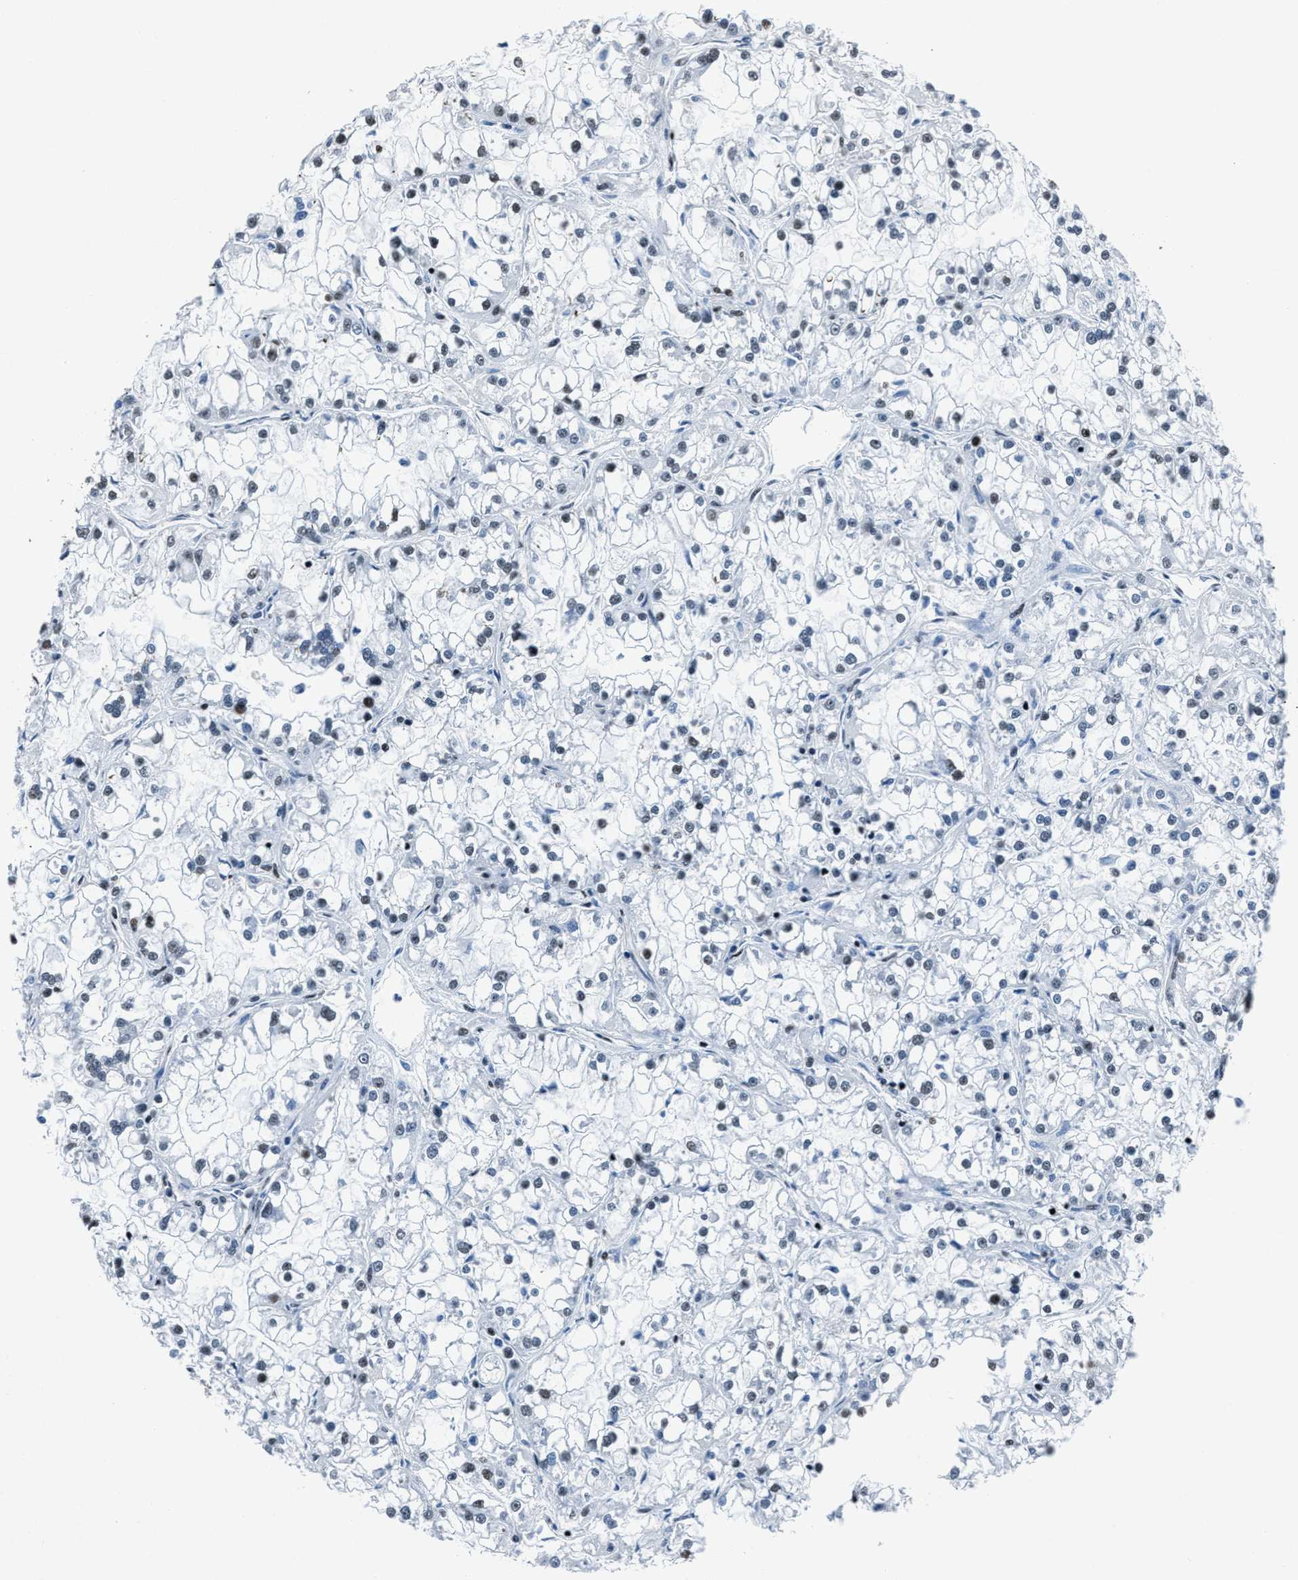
{"staining": {"intensity": "weak", "quantity": "<25%", "location": "nuclear"}, "tissue": "renal cancer", "cell_type": "Tumor cells", "image_type": "cancer", "snomed": [{"axis": "morphology", "description": "Adenocarcinoma, NOS"}, {"axis": "topography", "description": "Kidney"}], "caption": "Tumor cells show no significant staining in renal cancer.", "gene": "PPIE", "patient": {"sex": "female", "age": 52}}